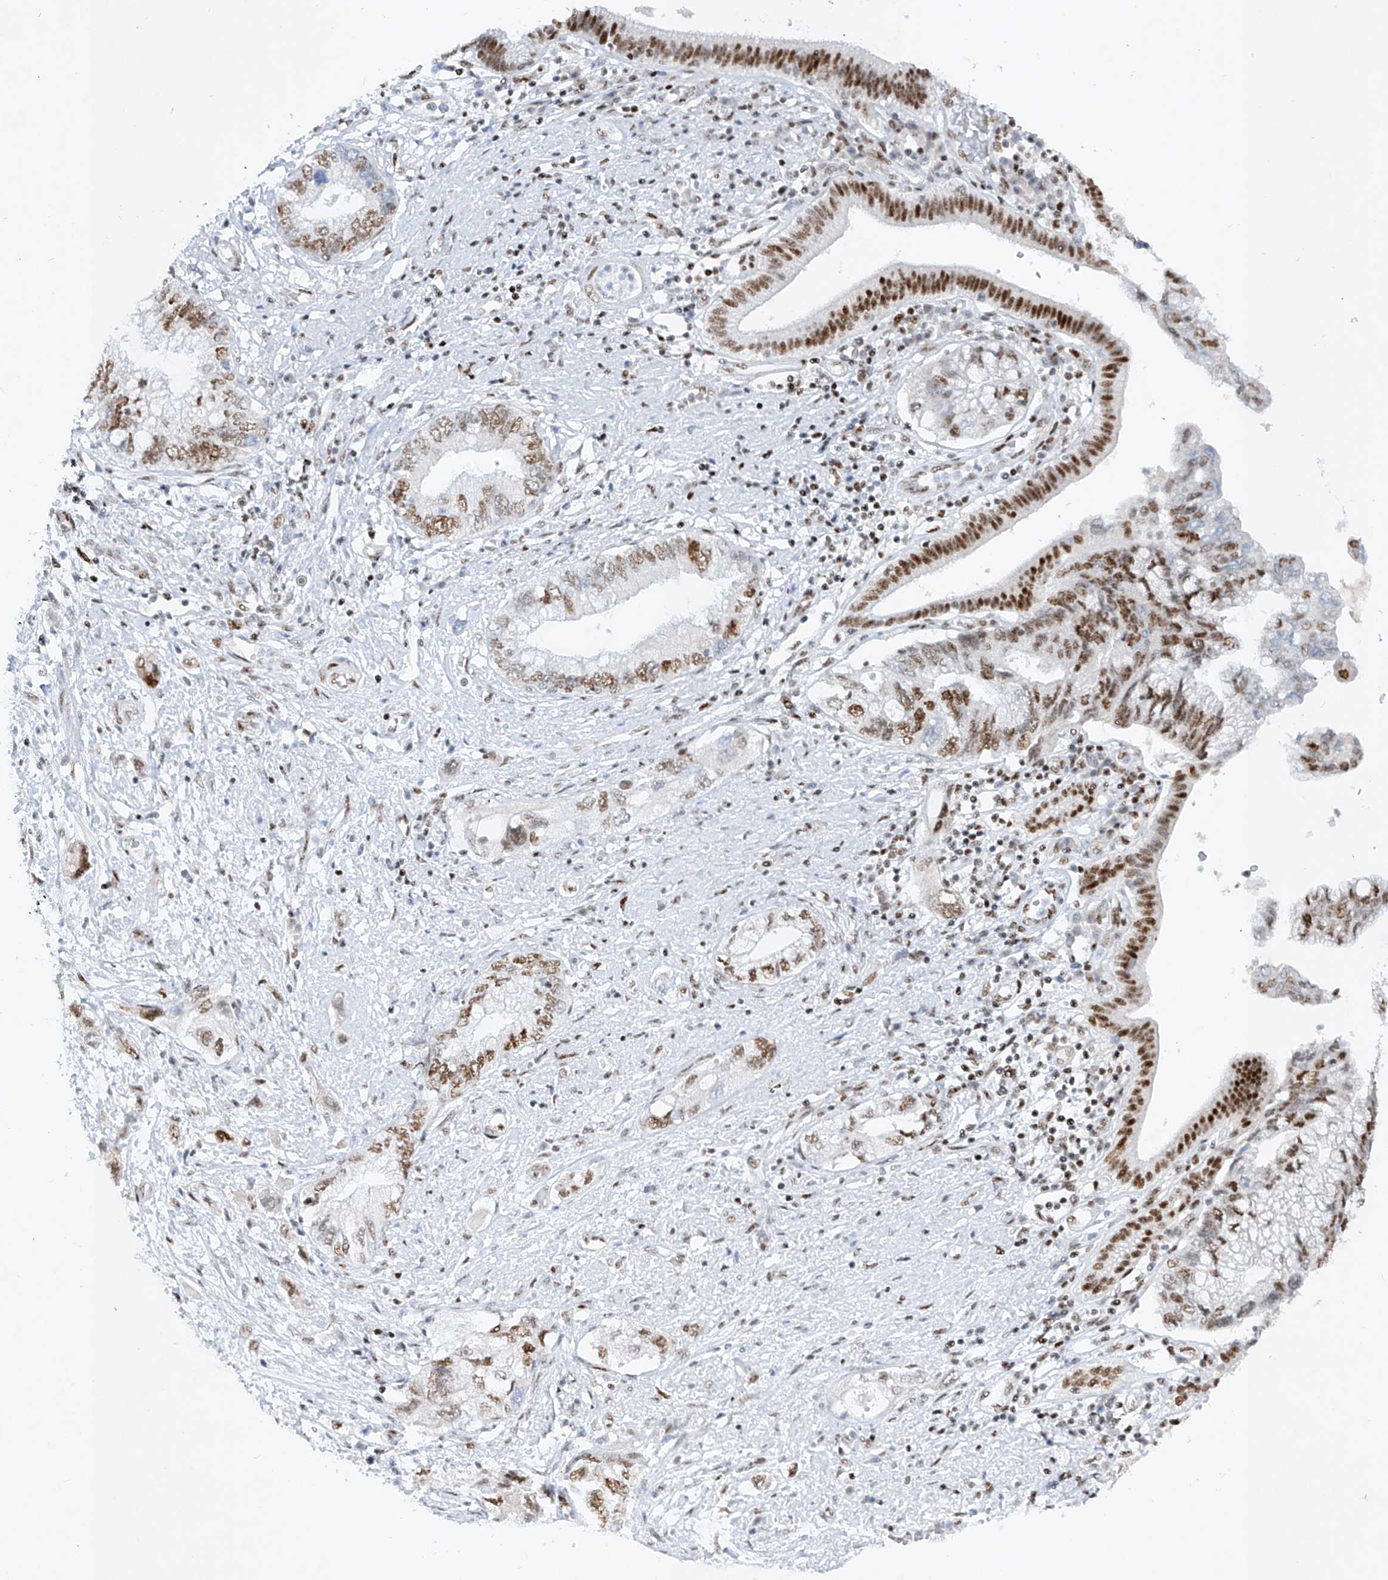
{"staining": {"intensity": "moderate", "quantity": ">75%", "location": "nuclear"}, "tissue": "pancreatic cancer", "cell_type": "Tumor cells", "image_type": "cancer", "snomed": [{"axis": "morphology", "description": "Adenocarcinoma, NOS"}, {"axis": "topography", "description": "Pancreas"}], "caption": "A high-resolution photomicrograph shows IHC staining of adenocarcinoma (pancreatic), which displays moderate nuclear positivity in about >75% of tumor cells. (brown staining indicates protein expression, while blue staining denotes nuclei).", "gene": "TAF4", "patient": {"sex": "female", "age": 73}}